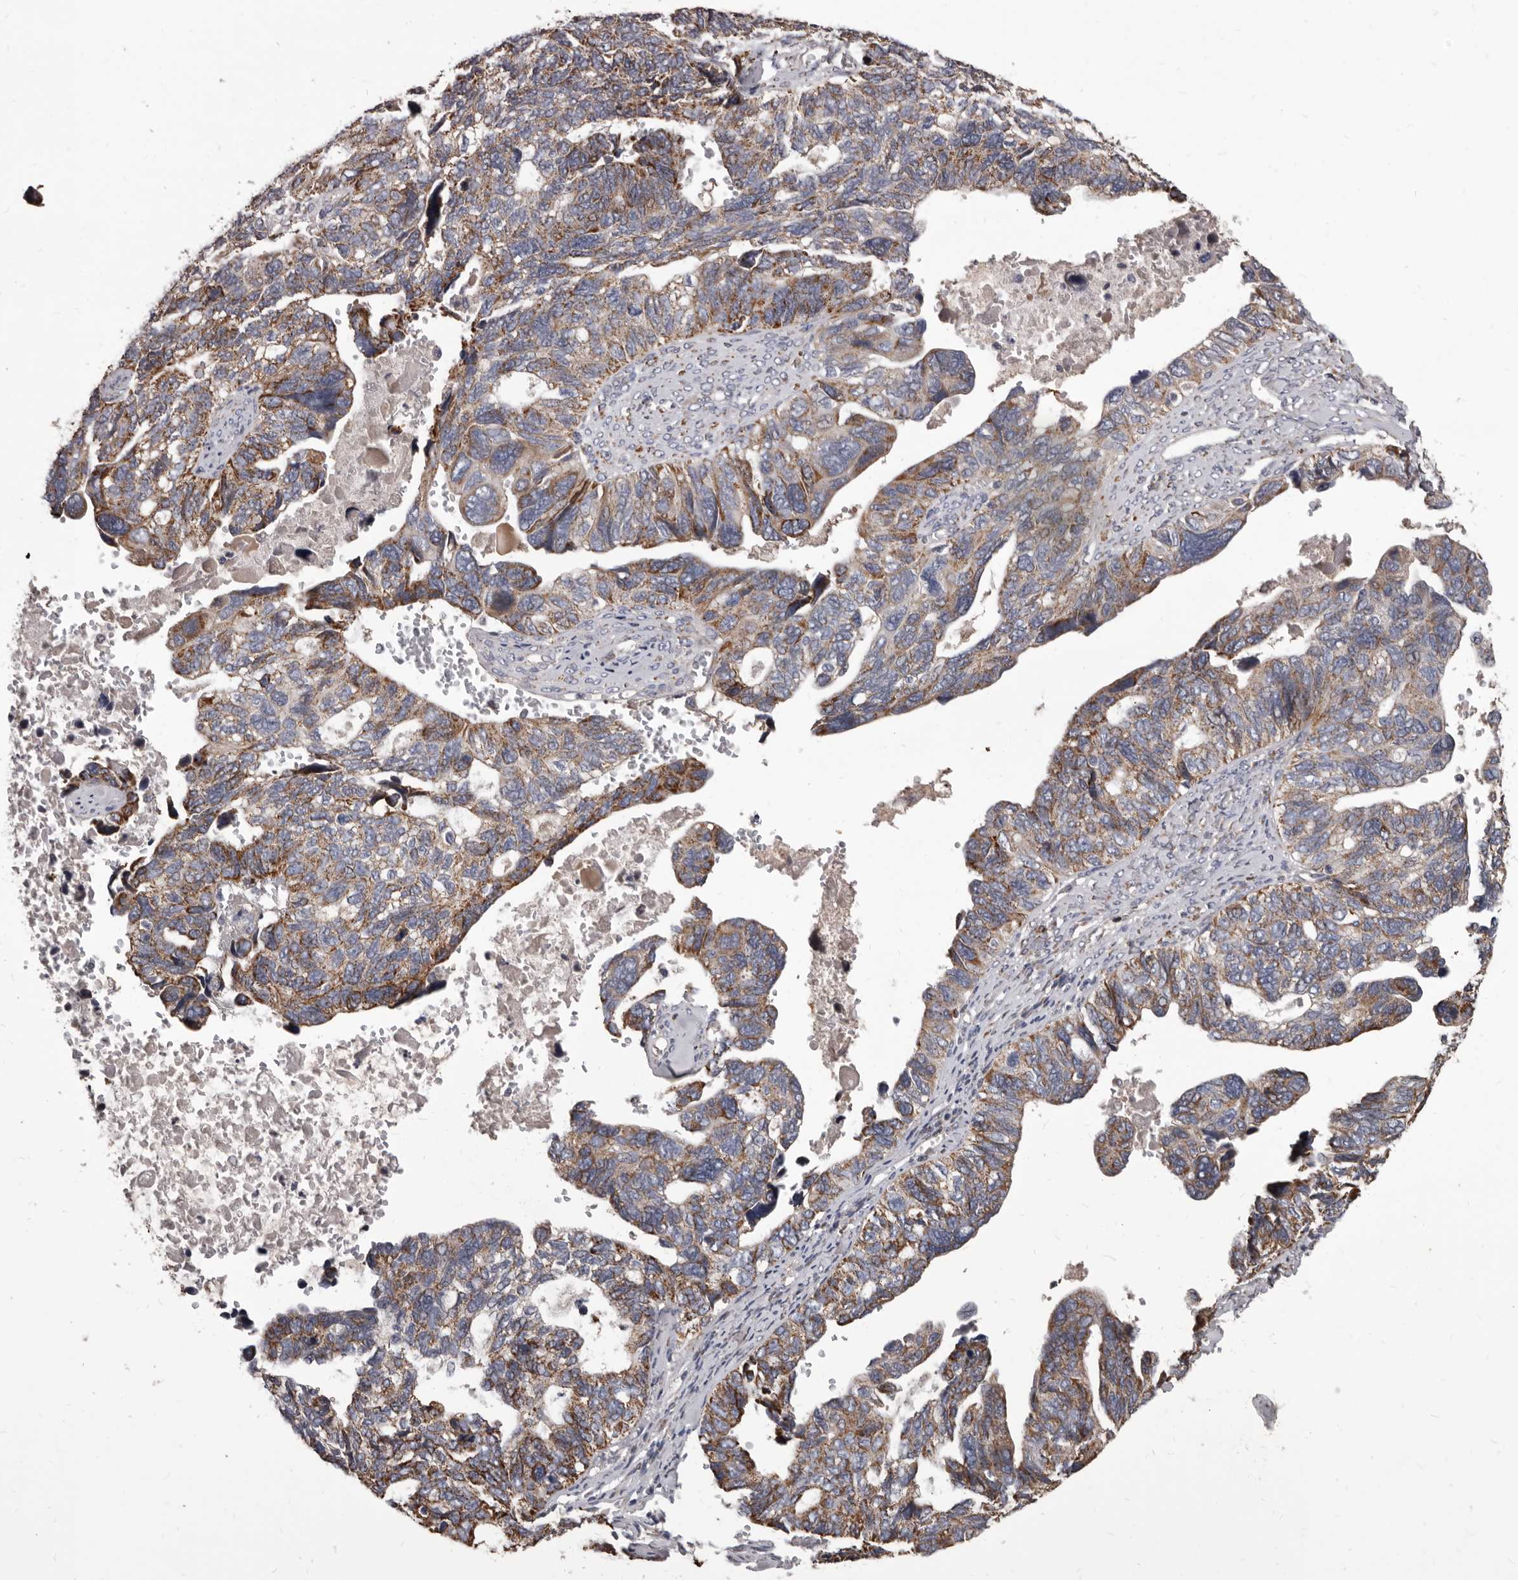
{"staining": {"intensity": "moderate", "quantity": ">75%", "location": "cytoplasmic/membranous"}, "tissue": "ovarian cancer", "cell_type": "Tumor cells", "image_type": "cancer", "snomed": [{"axis": "morphology", "description": "Cystadenocarcinoma, serous, NOS"}, {"axis": "topography", "description": "Ovary"}], "caption": "Ovarian cancer (serous cystadenocarcinoma) stained with a protein marker reveals moderate staining in tumor cells.", "gene": "ALDH5A1", "patient": {"sex": "female", "age": 79}}